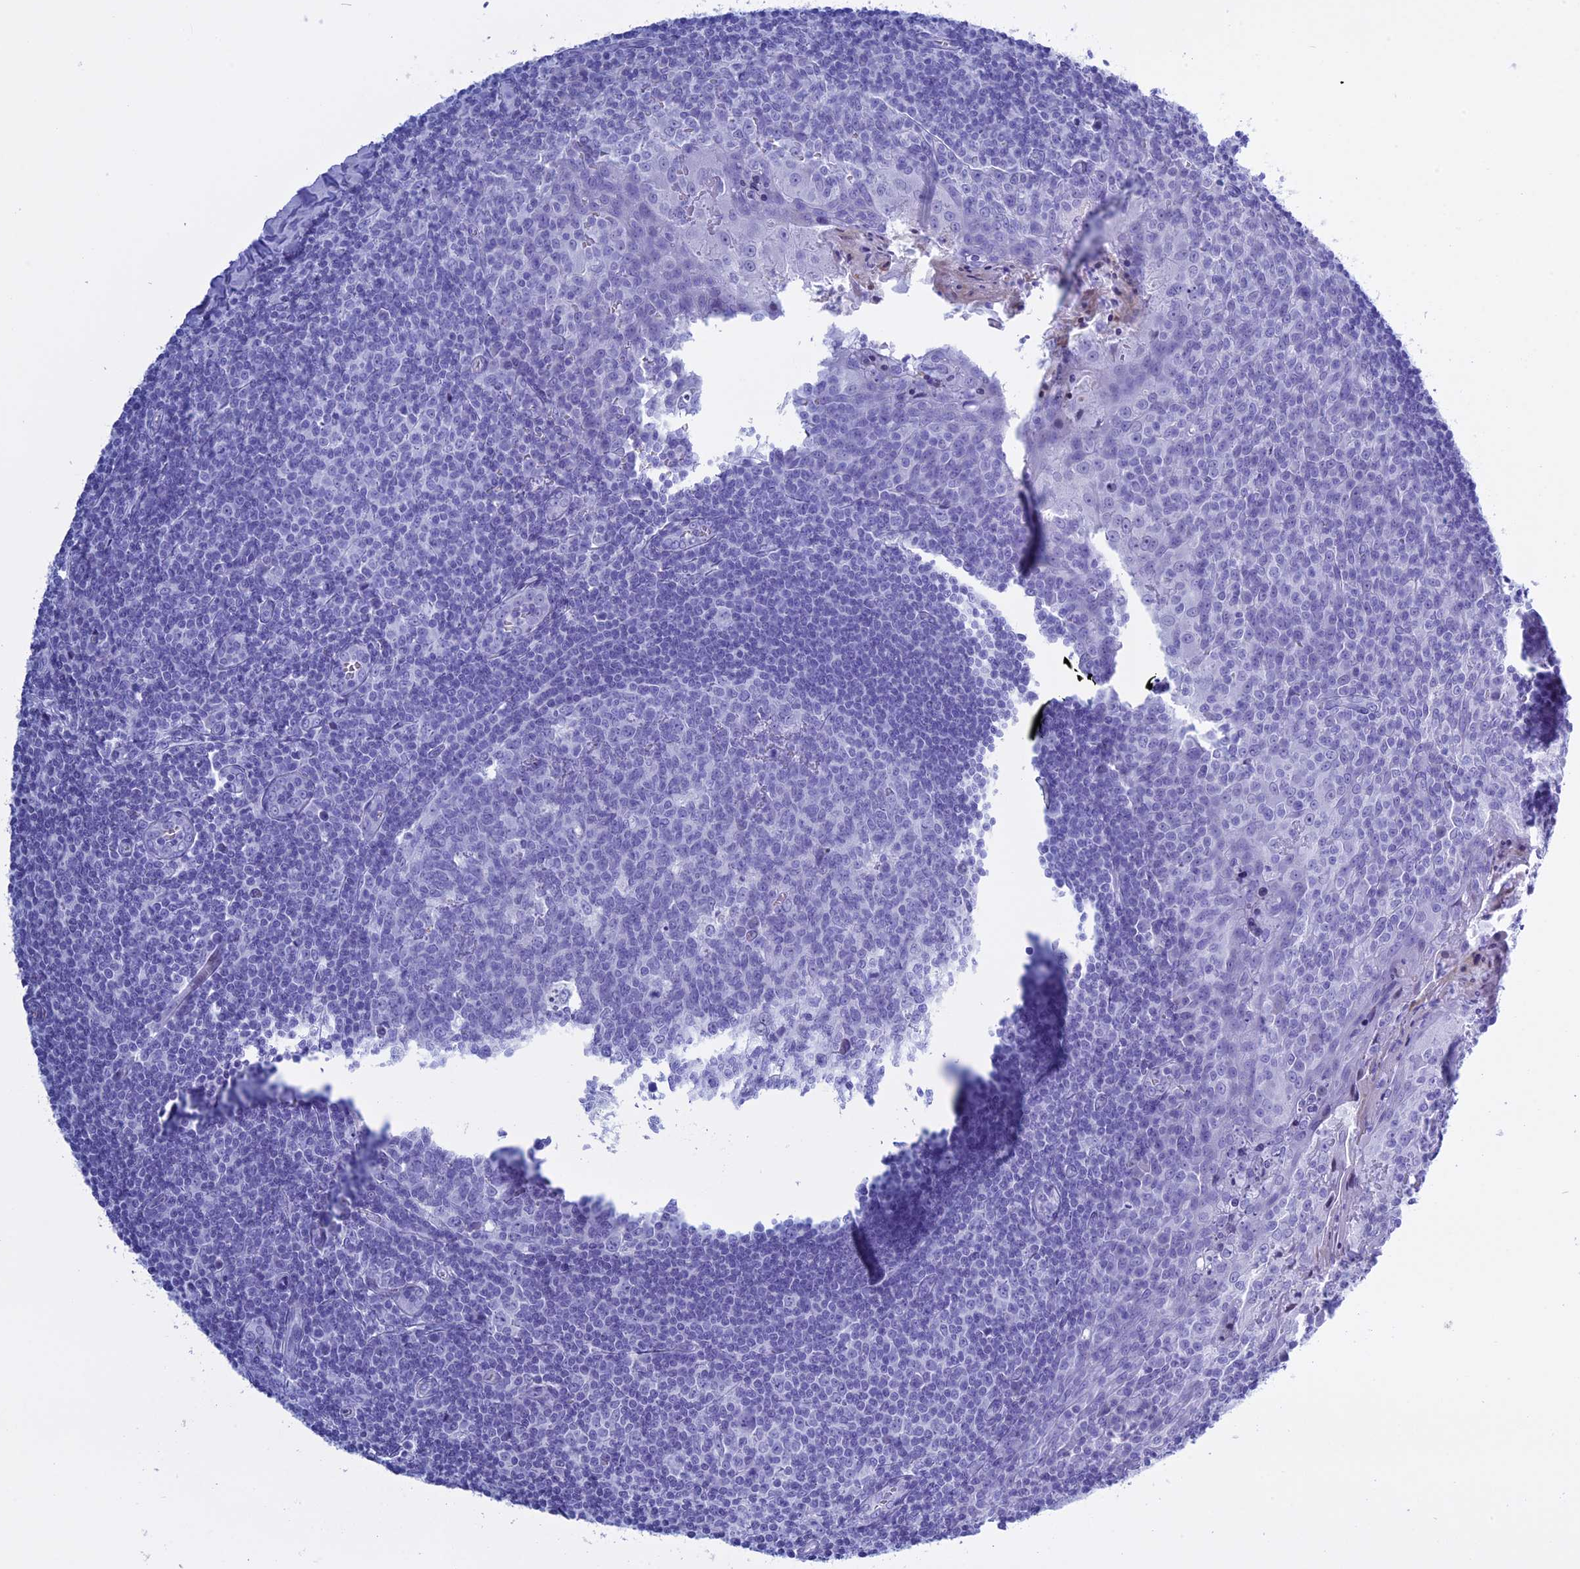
{"staining": {"intensity": "negative", "quantity": "none", "location": "none"}, "tissue": "tonsil", "cell_type": "Germinal center cells", "image_type": "normal", "snomed": [{"axis": "morphology", "description": "Normal tissue, NOS"}, {"axis": "topography", "description": "Tonsil"}], "caption": "Immunohistochemistry (IHC) histopathology image of unremarkable tonsil: human tonsil stained with DAB demonstrates no significant protein staining in germinal center cells. (DAB (3,3'-diaminobenzidine) IHC with hematoxylin counter stain).", "gene": "KCTD21", "patient": {"sex": "male", "age": 27}}